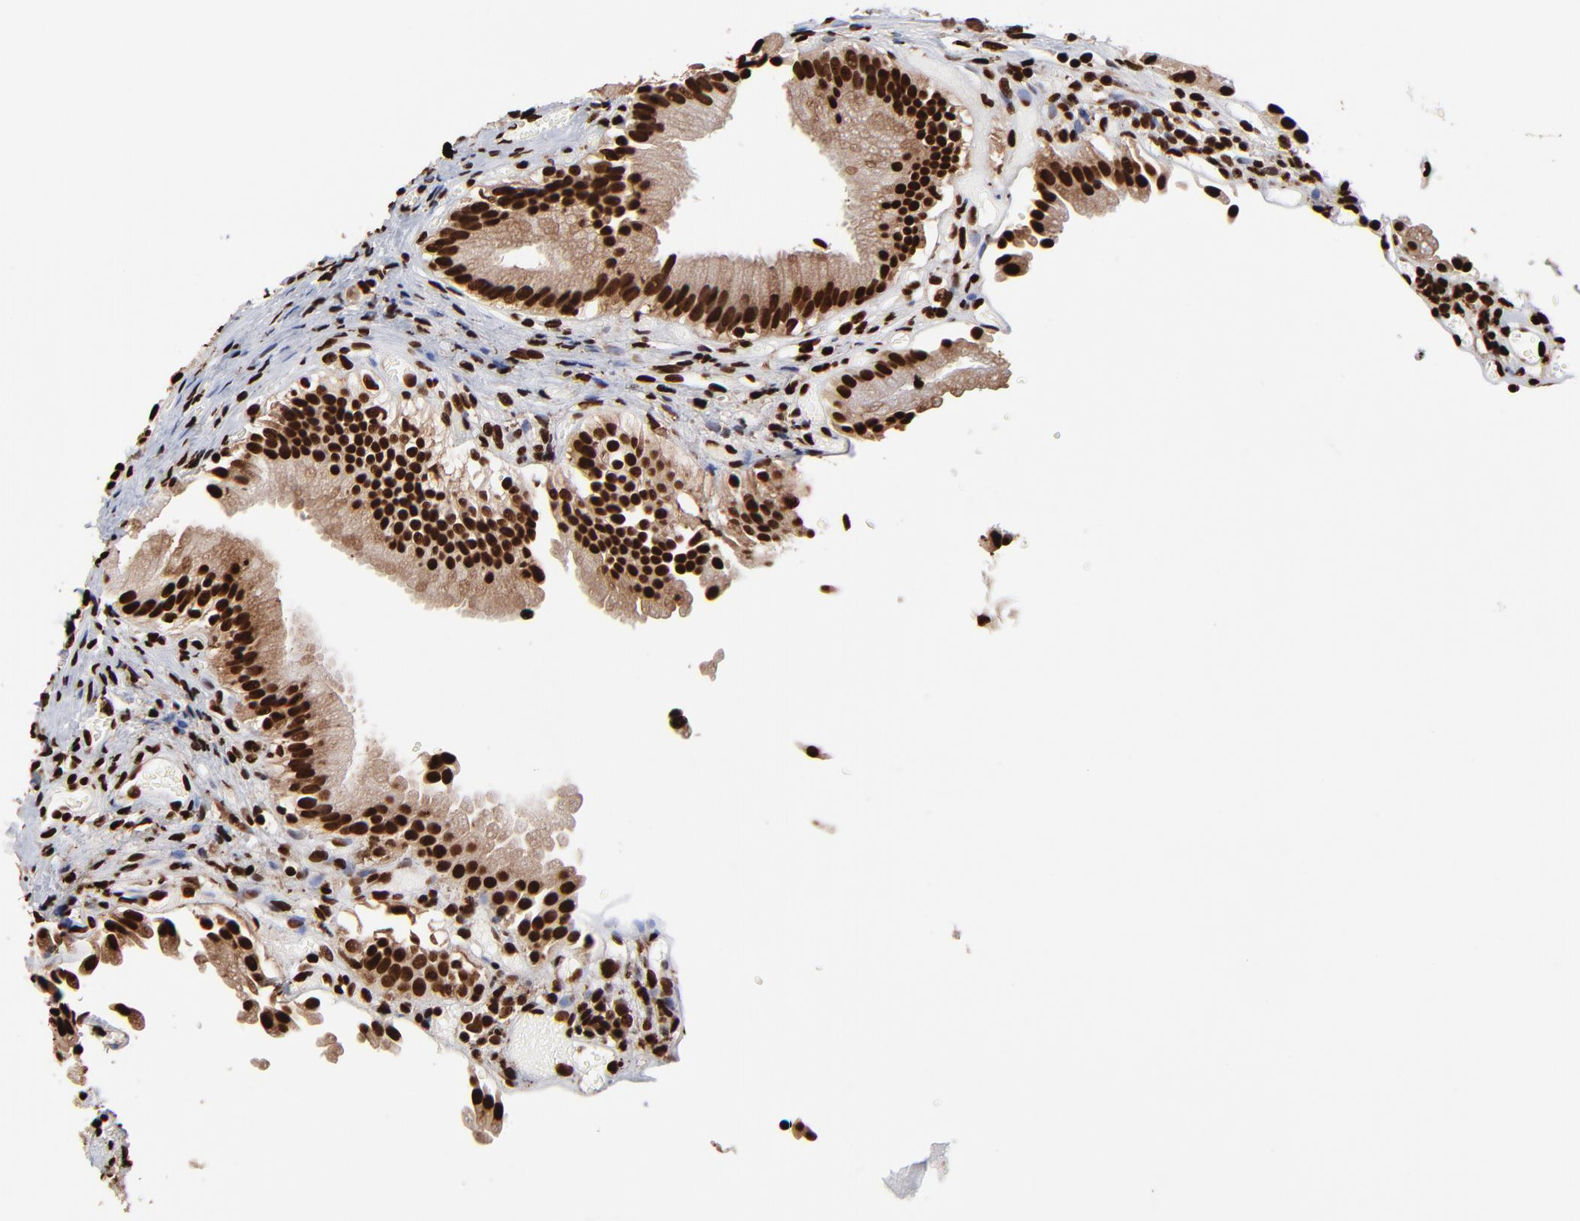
{"staining": {"intensity": "strong", "quantity": ">75%", "location": "nuclear"}, "tissue": "gallbladder", "cell_type": "Glandular cells", "image_type": "normal", "snomed": [{"axis": "morphology", "description": "Normal tissue, NOS"}, {"axis": "topography", "description": "Gallbladder"}], "caption": "High-power microscopy captured an immunohistochemistry histopathology image of unremarkable gallbladder, revealing strong nuclear expression in about >75% of glandular cells.", "gene": "ZNF544", "patient": {"sex": "male", "age": 65}}